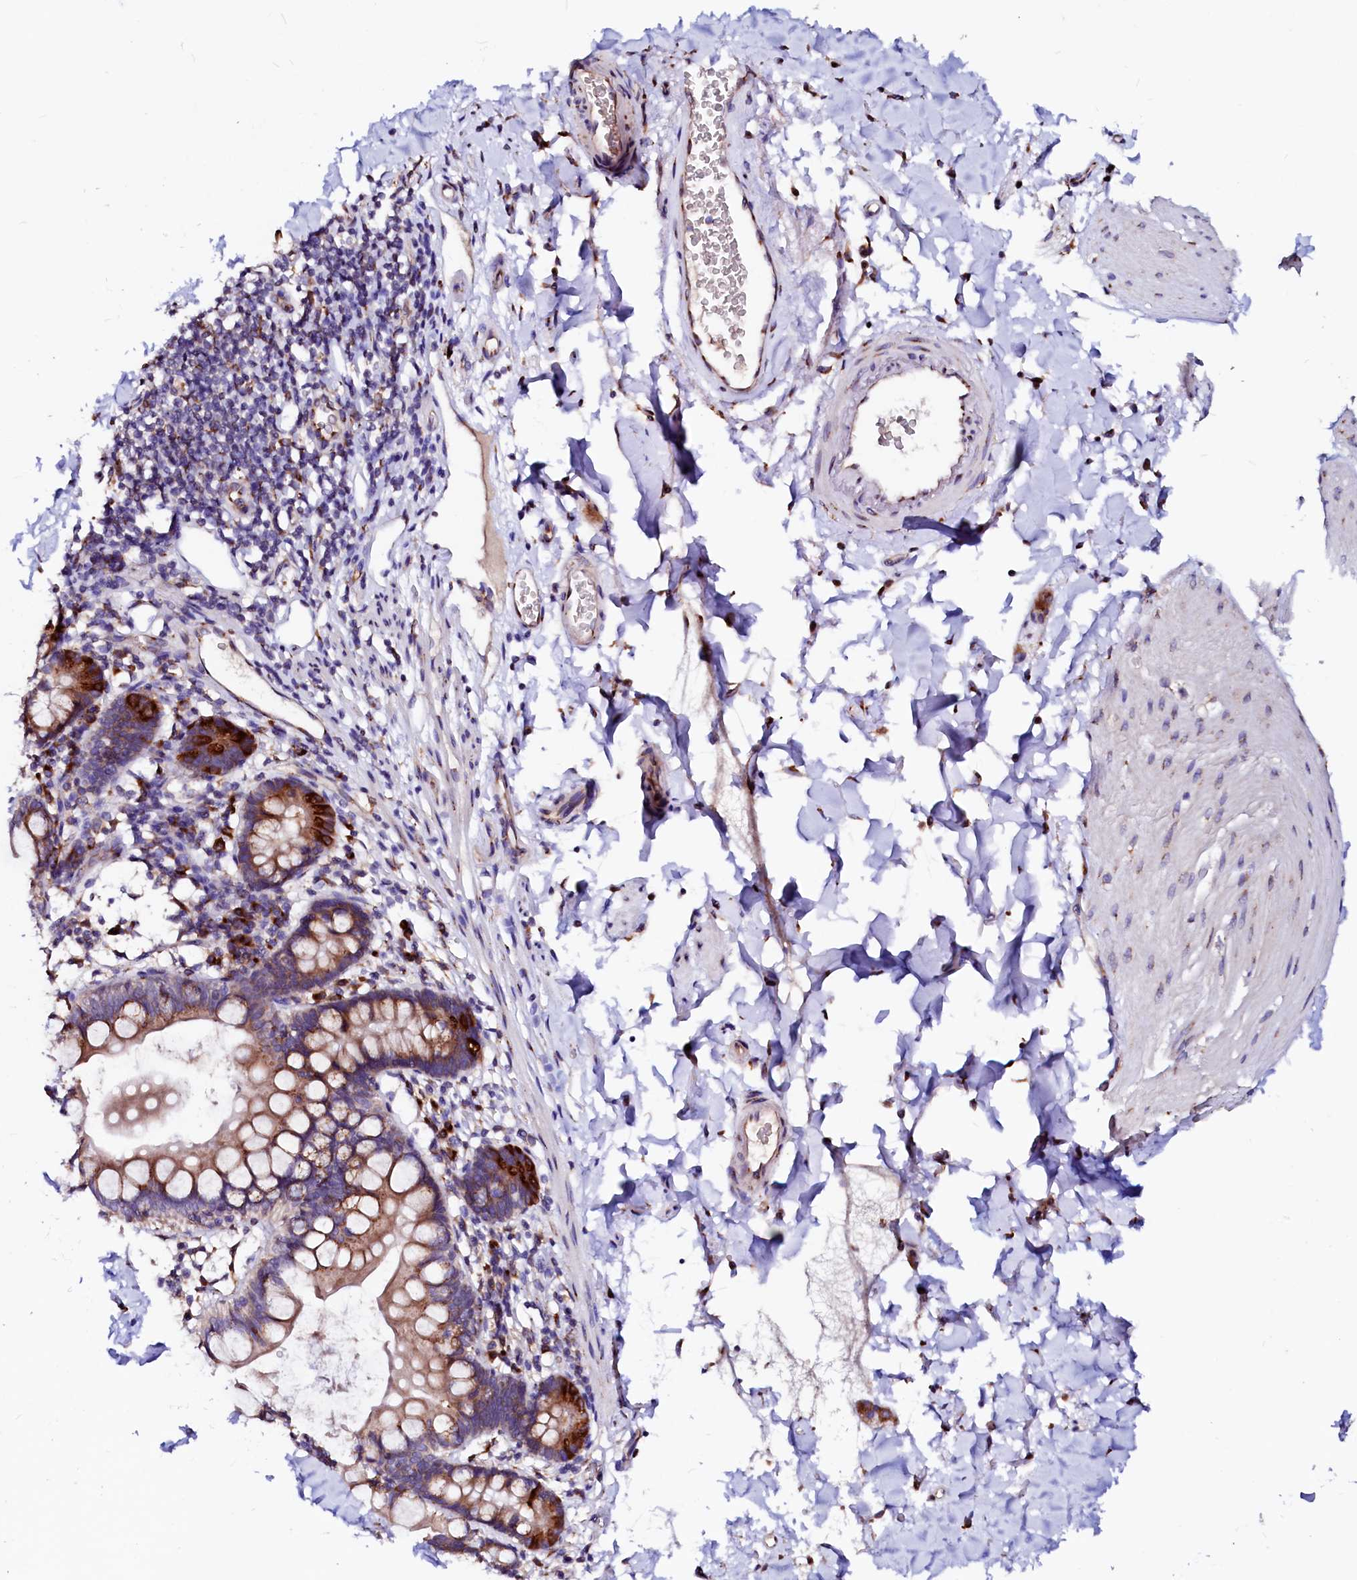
{"staining": {"intensity": "moderate", "quantity": "<25%", "location": "cytoplasmic/membranous"}, "tissue": "smooth muscle", "cell_type": "Smooth muscle cells", "image_type": "normal", "snomed": [{"axis": "morphology", "description": "Normal tissue, NOS"}, {"axis": "topography", "description": "Smooth muscle"}, {"axis": "topography", "description": "Small intestine"}], "caption": "Immunohistochemistry (IHC) (DAB) staining of benign human smooth muscle reveals moderate cytoplasmic/membranous protein staining in about <25% of smooth muscle cells.", "gene": "LMAN1", "patient": {"sex": "female", "age": 84}}